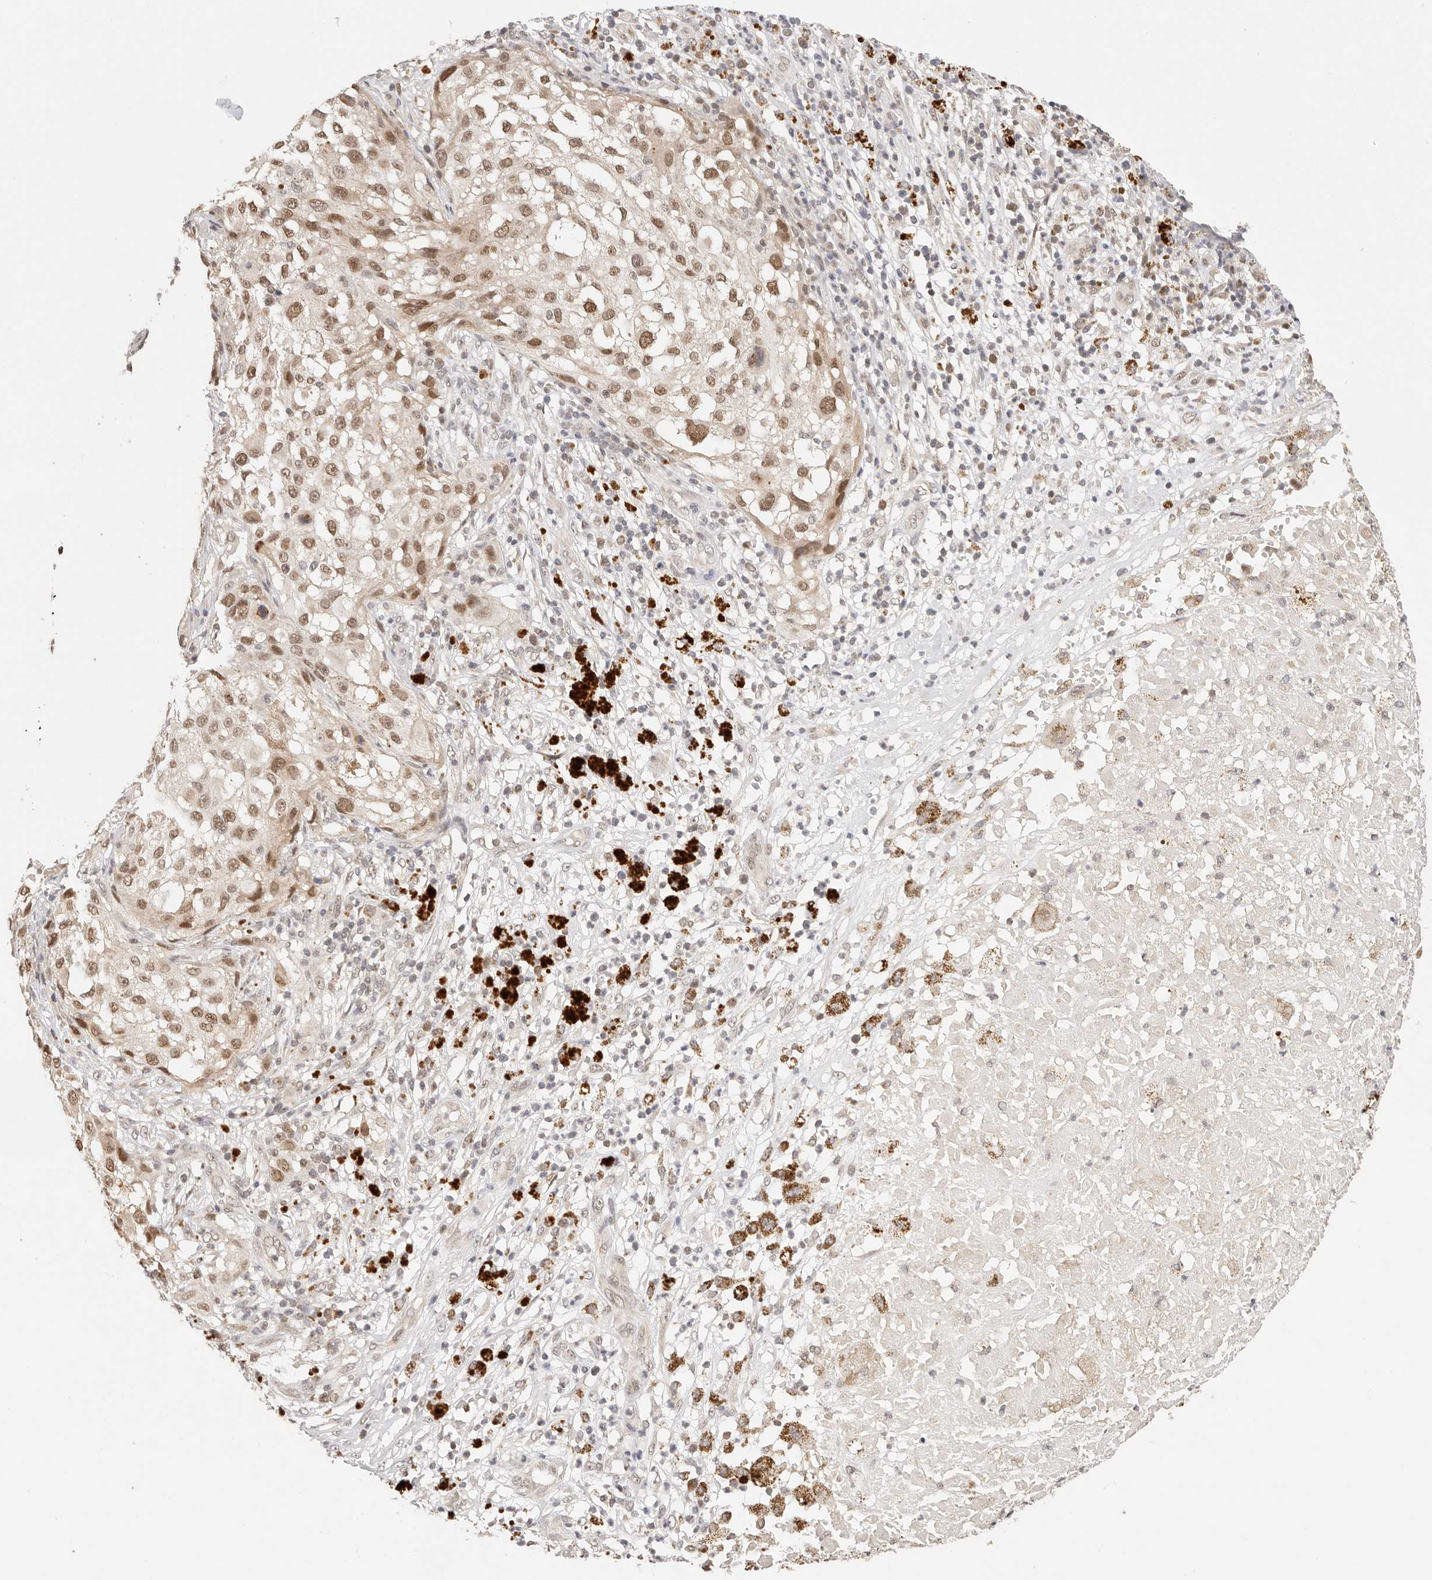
{"staining": {"intensity": "moderate", "quantity": ">75%", "location": "nuclear"}, "tissue": "melanoma", "cell_type": "Tumor cells", "image_type": "cancer", "snomed": [{"axis": "morphology", "description": "Necrosis, NOS"}, {"axis": "morphology", "description": "Malignant melanoma, NOS"}, {"axis": "topography", "description": "Skin"}], "caption": "Brown immunohistochemical staining in human melanoma shows moderate nuclear staining in about >75% of tumor cells. The staining was performed using DAB to visualize the protein expression in brown, while the nuclei were stained in blue with hematoxylin (Magnification: 20x).", "gene": "RFC3", "patient": {"sex": "female", "age": 87}}